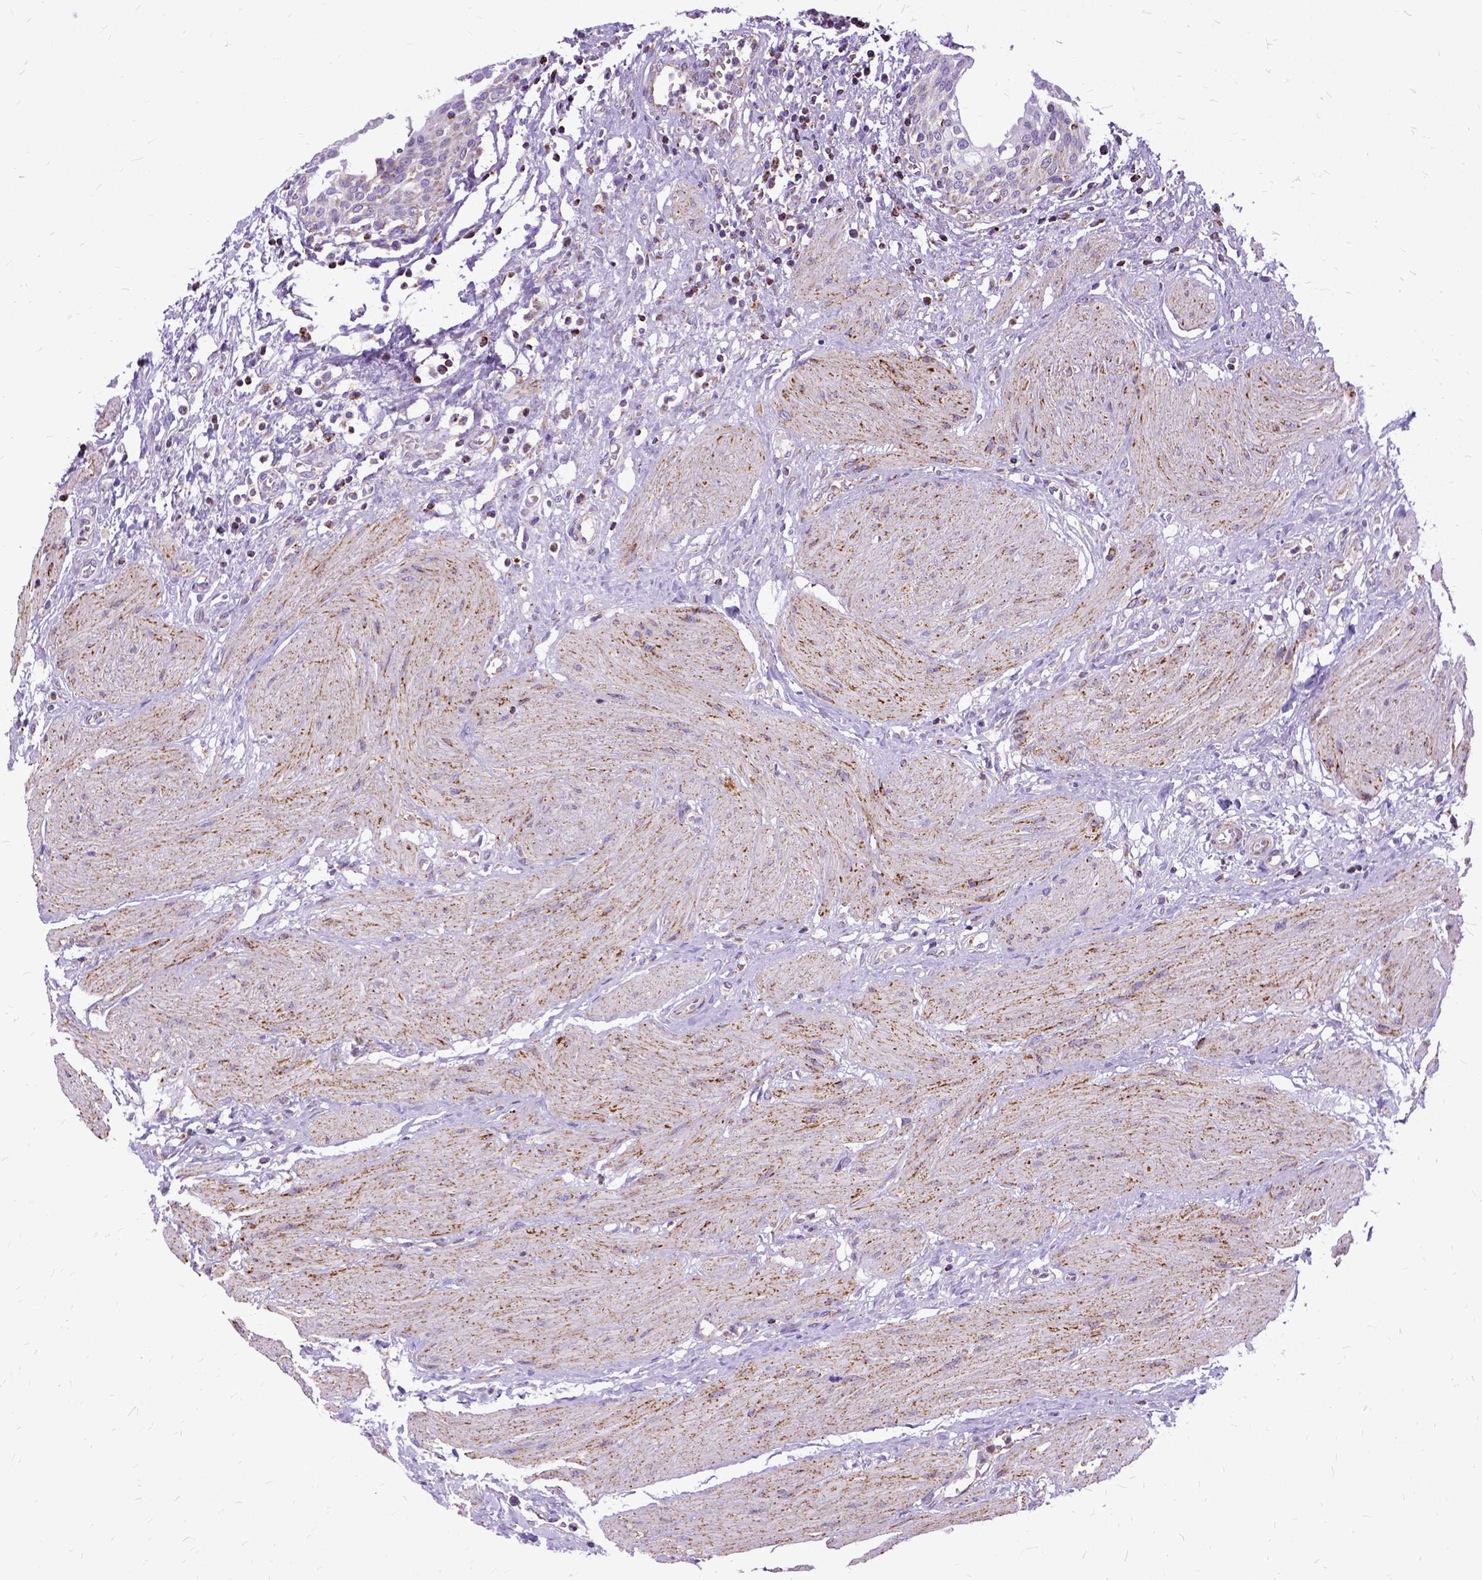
{"staining": {"intensity": "moderate", "quantity": "<25%", "location": "cytoplasmic/membranous"}, "tissue": "urinary bladder", "cell_type": "Urothelial cells", "image_type": "normal", "snomed": [{"axis": "morphology", "description": "Normal tissue, NOS"}, {"axis": "topography", "description": "Urinary bladder"}], "caption": "DAB (3,3'-diaminobenzidine) immunohistochemical staining of normal urinary bladder reveals moderate cytoplasmic/membranous protein expression in approximately <25% of urothelial cells. The staining was performed using DAB, with brown indicating positive protein expression. Nuclei are stained blue with hematoxylin.", "gene": "OXCT1", "patient": {"sex": "male", "age": 55}}